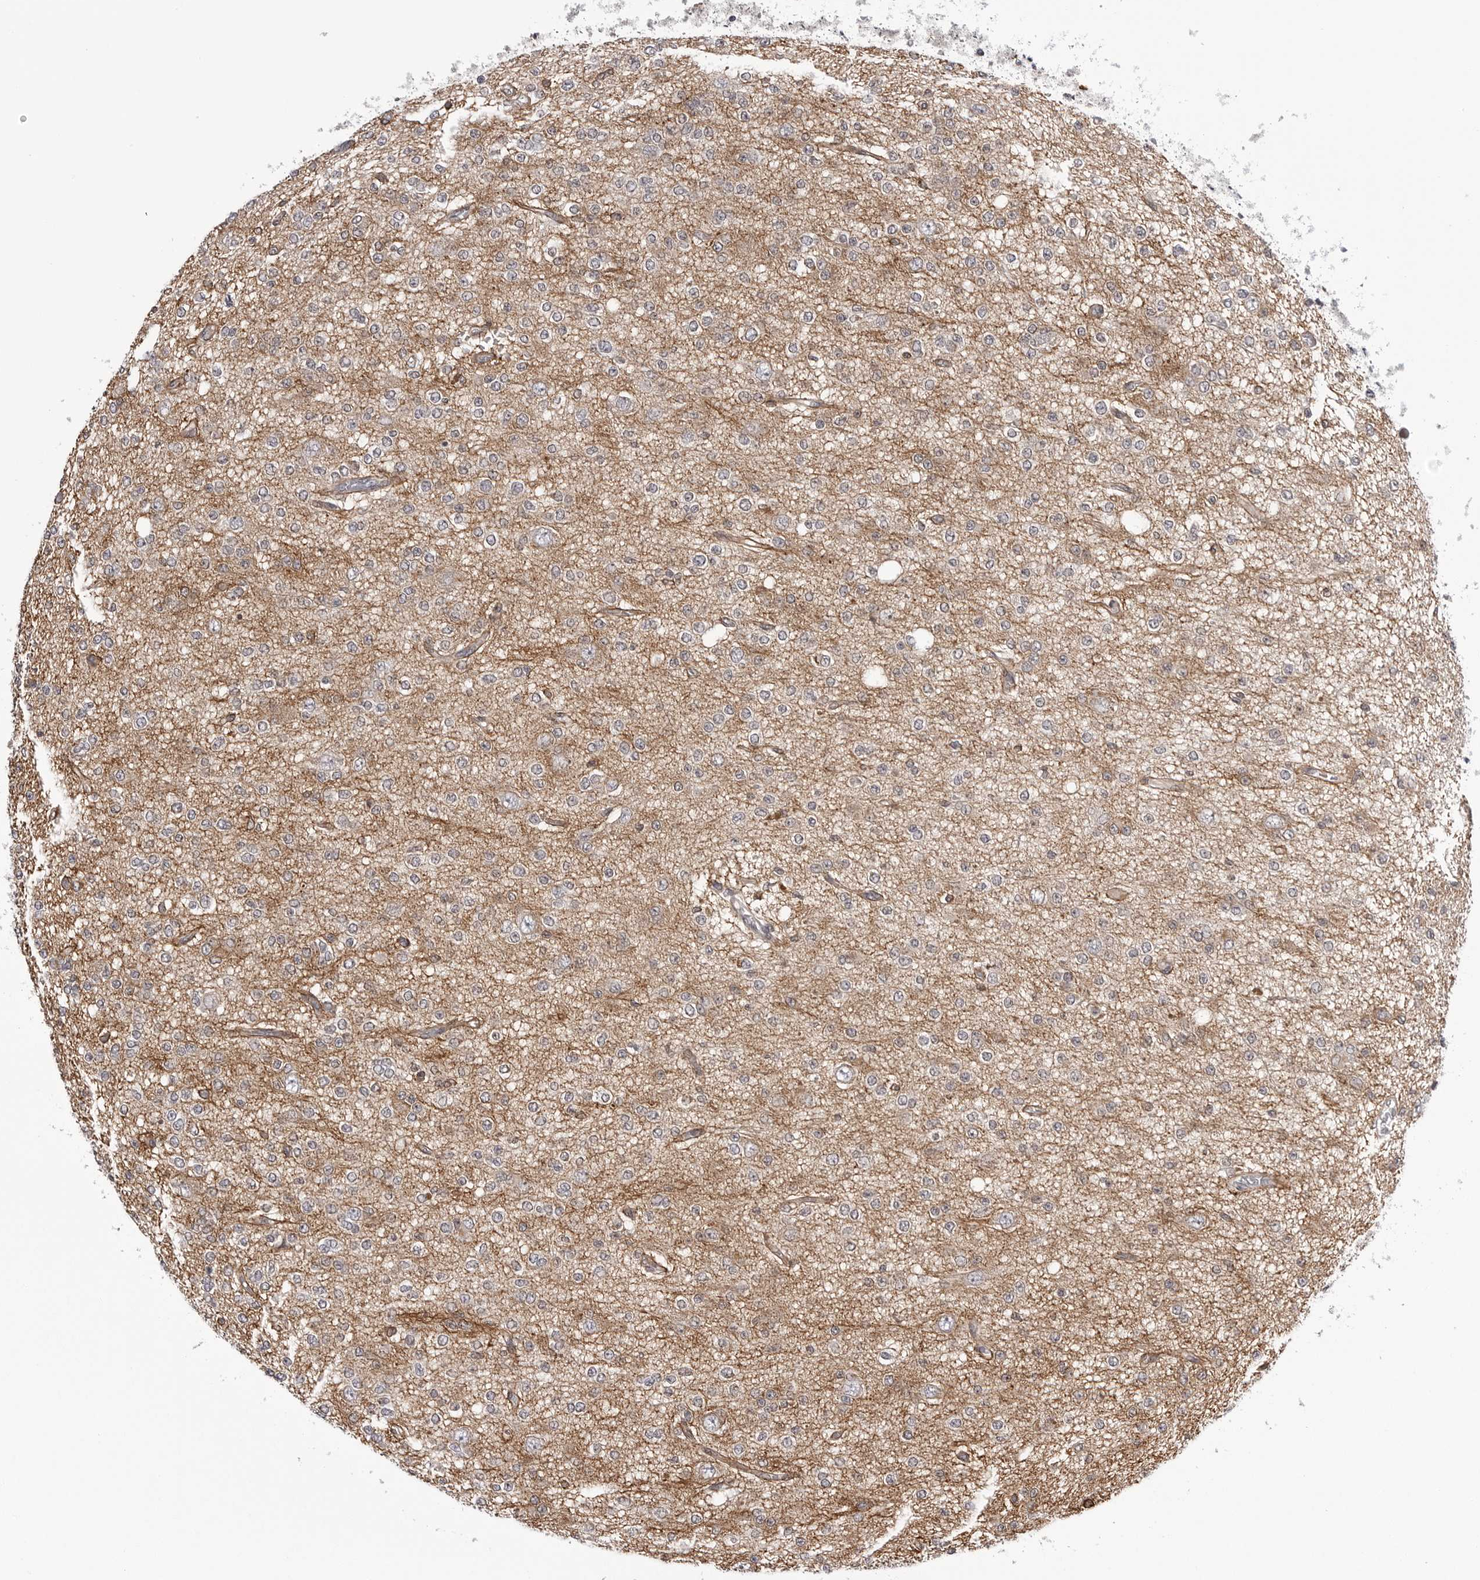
{"staining": {"intensity": "negative", "quantity": "none", "location": "none"}, "tissue": "glioma", "cell_type": "Tumor cells", "image_type": "cancer", "snomed": [{"axis": "morphology", "description": "Glioma, malignant, Low grade"}, {"axis": "topography", "description": "Brain"}], "caption": "Human malignant glioma (low-grade) stained for a protein using immunohistochemistry exhibits no positivity in tumor cells.", "gene": "CDK20", "patient": {"sex": "male", "age": 38}}